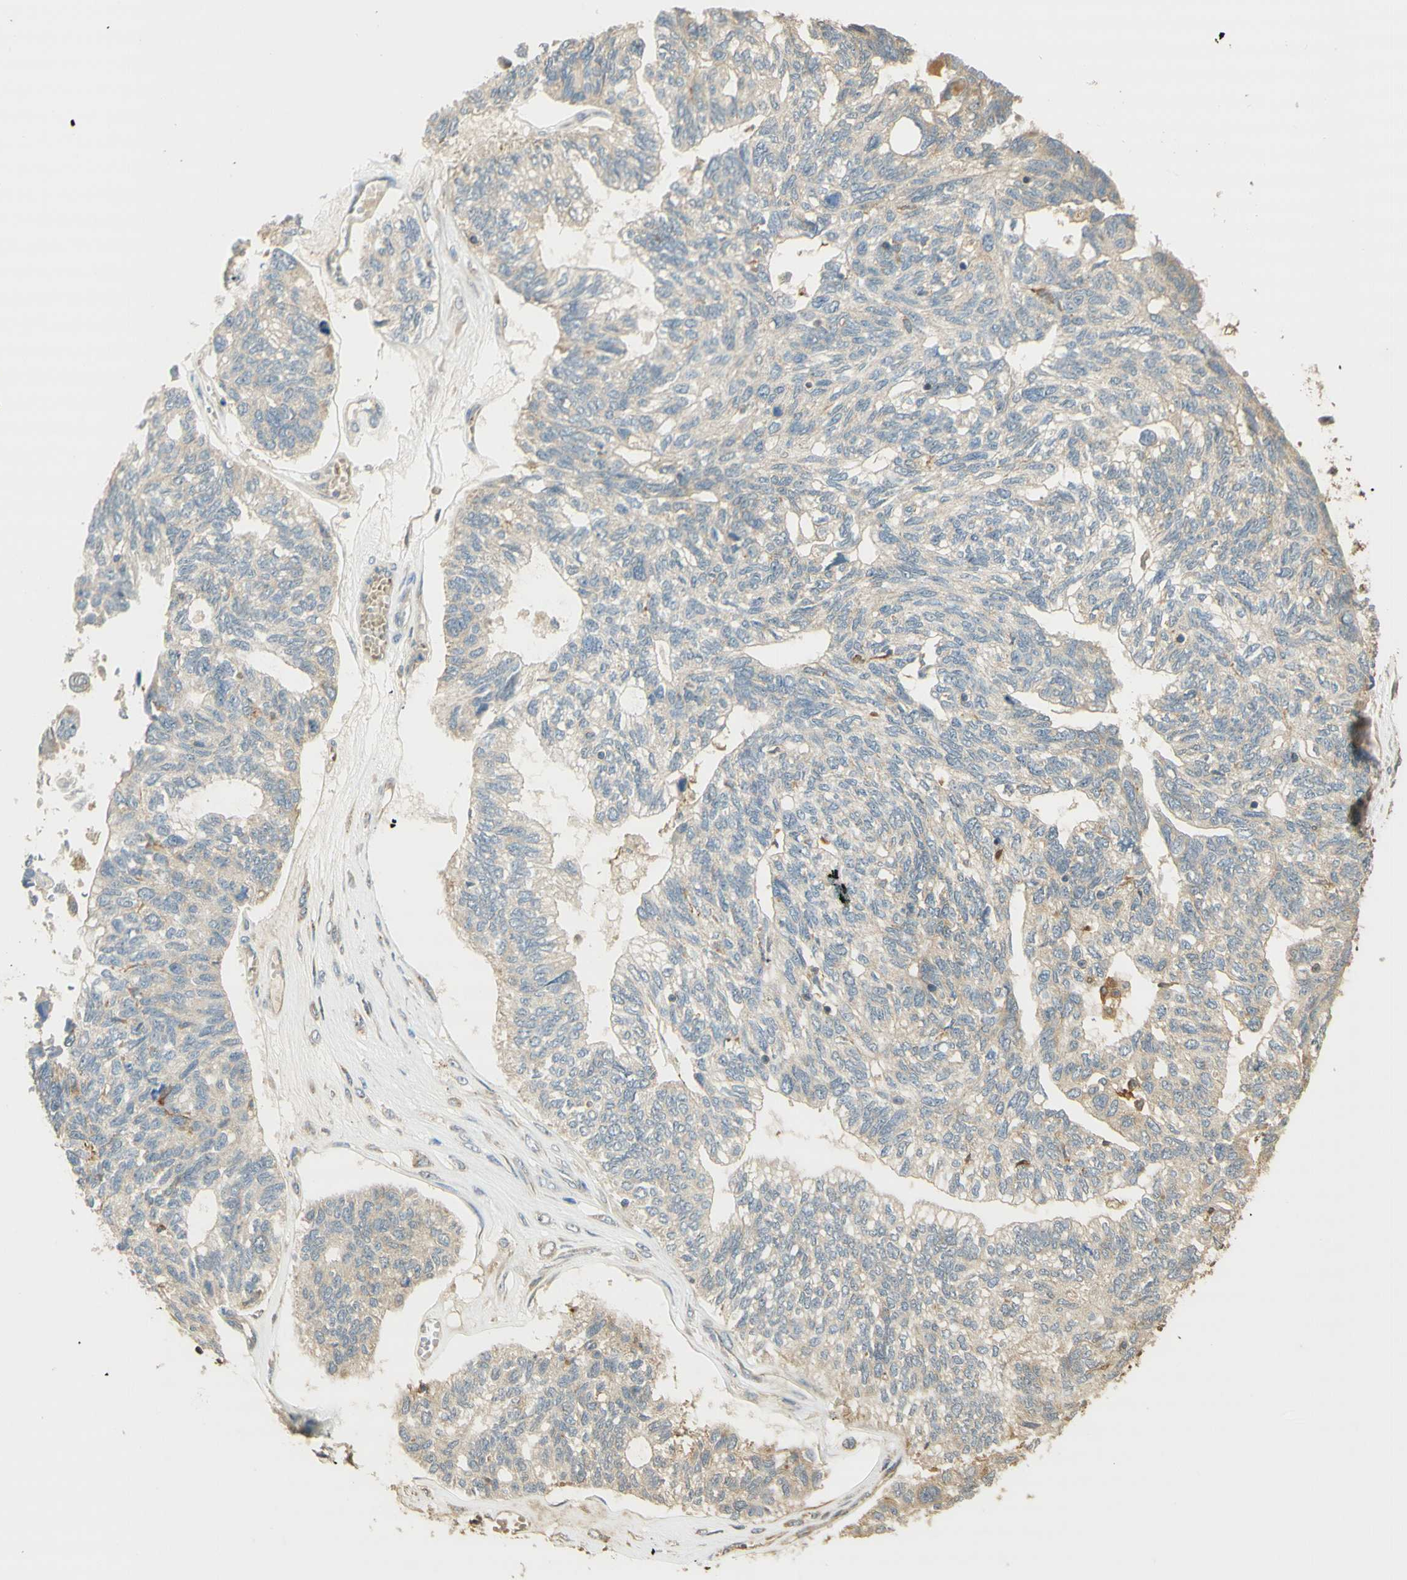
{"staining": {"intensity": "weak", "quantity": "25%-75%", "location": "cytoplasmic/membranous"}, "tissue": "ovarian cancer", "cell_type": "Tumor cells", "image_type": "cancer", "snomed": [{"axis": "morphology", "description": "Cystadenocarcinoma, serous, NOS"}, {"axis": "topography", "description": "Ovary"}], "caption": "The immunohistochemical stain labels weak cytoplasmic/membranous expression in tumor cells of ovarian cancer (serous cystadenocarcinoma) tissue.", "gene": "AGER", "patient": {"sex": "female", "age": 79}}